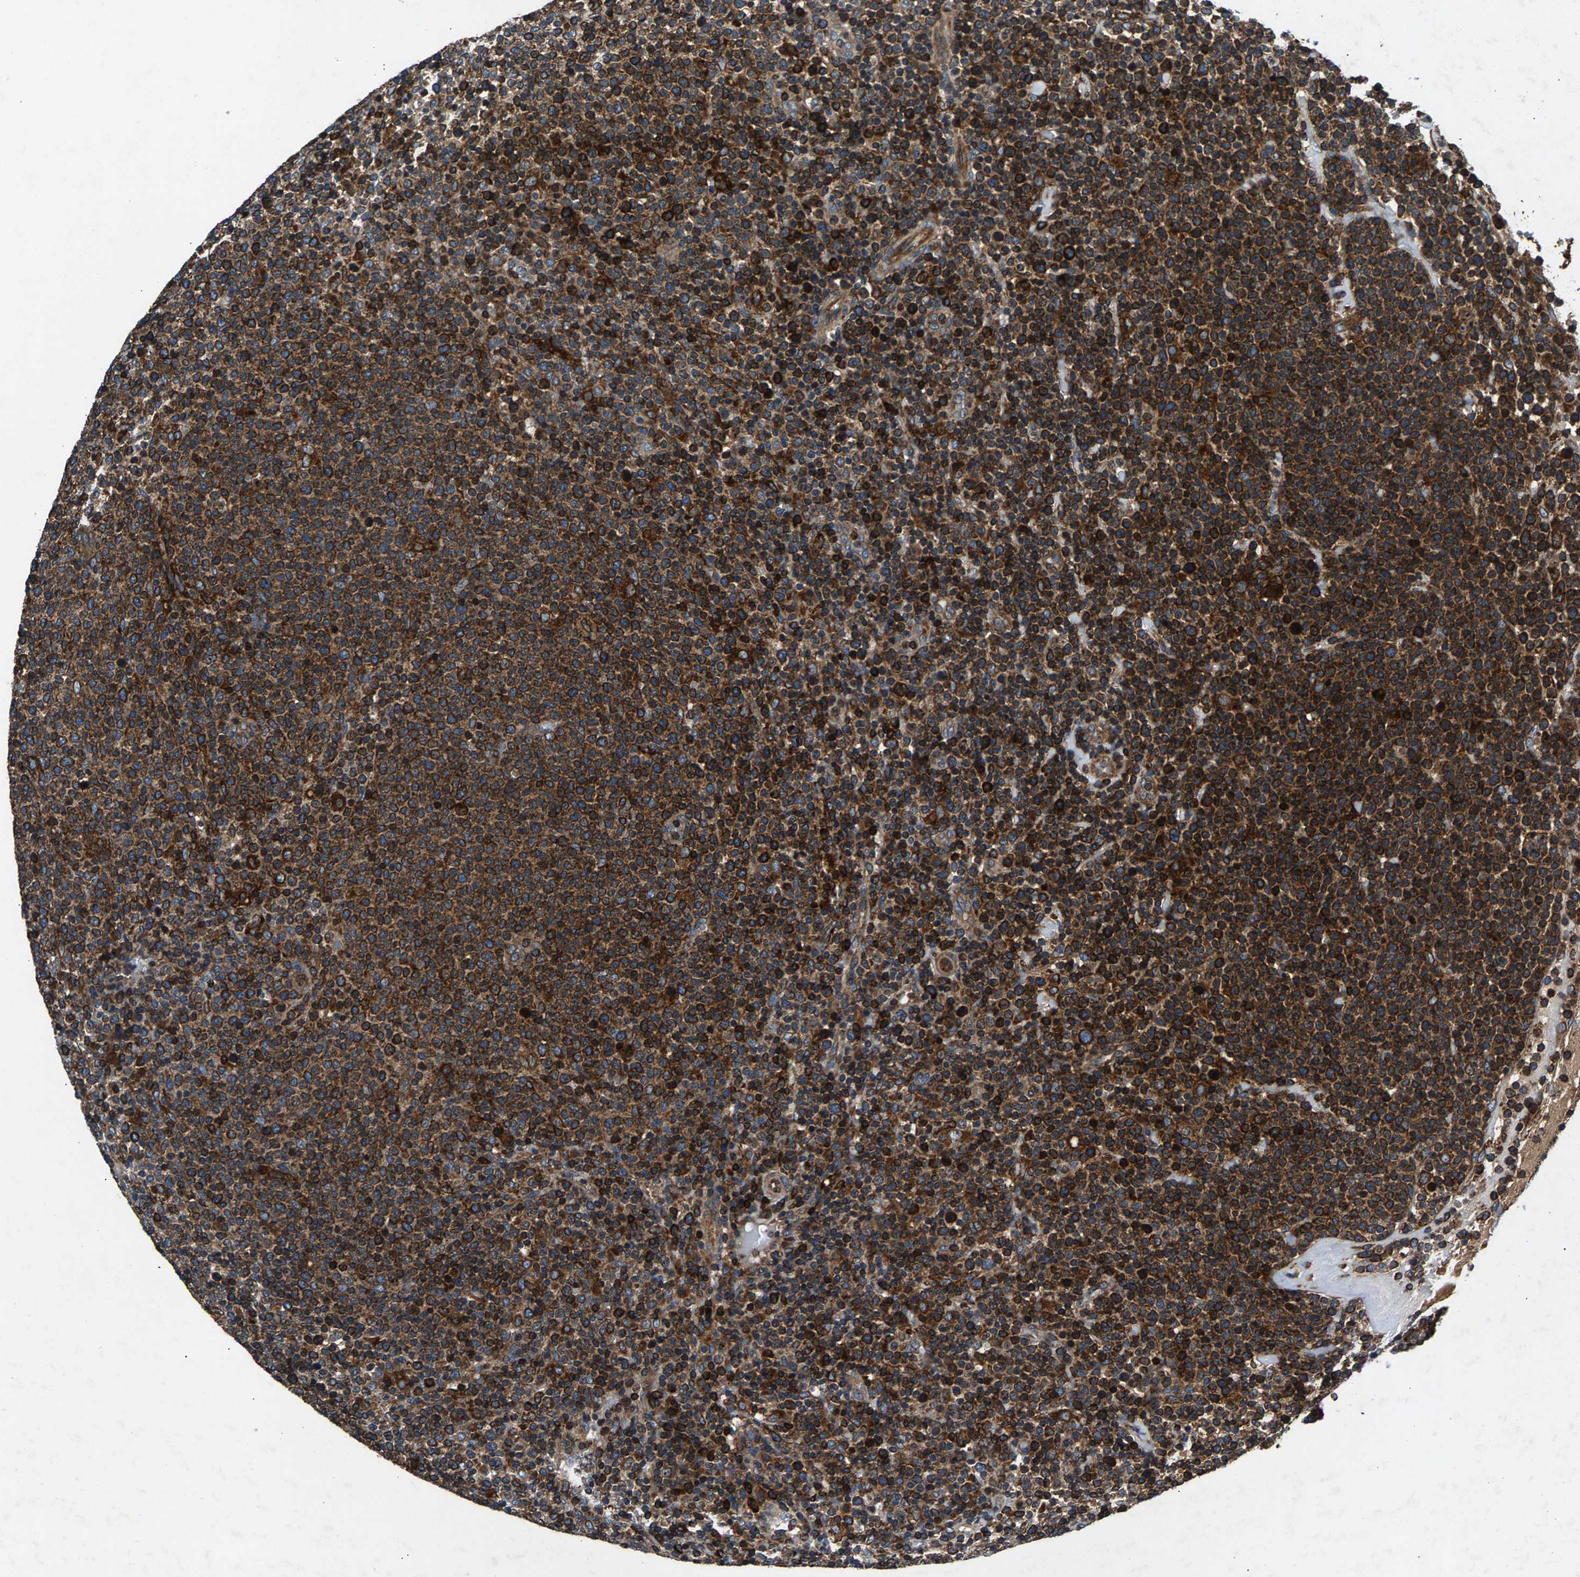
{"staining": {"intensity": "strong", "quantity": ">75%", "location": "cytoplasmic/membranous"}, "tissue": "lymphoma", "cell_type": "Tumor cells", "image_type": "cancer", "snomed": [{"axis": "morphology", "description": "Malignant lymphoma, non-Hodgkin's type, High grade"}, {"axis": "topography", "description": "Lymph node"}], "caption": "Protein expression analysis of high-grade malignant lymphoma, non-Hodgkin's type demonstrates strong cytoplasmic/membranous positivity in approximately >75% of tumor cells.", "gene": "LPCAT1", "patient": {"sex": "male", "age": 61}}